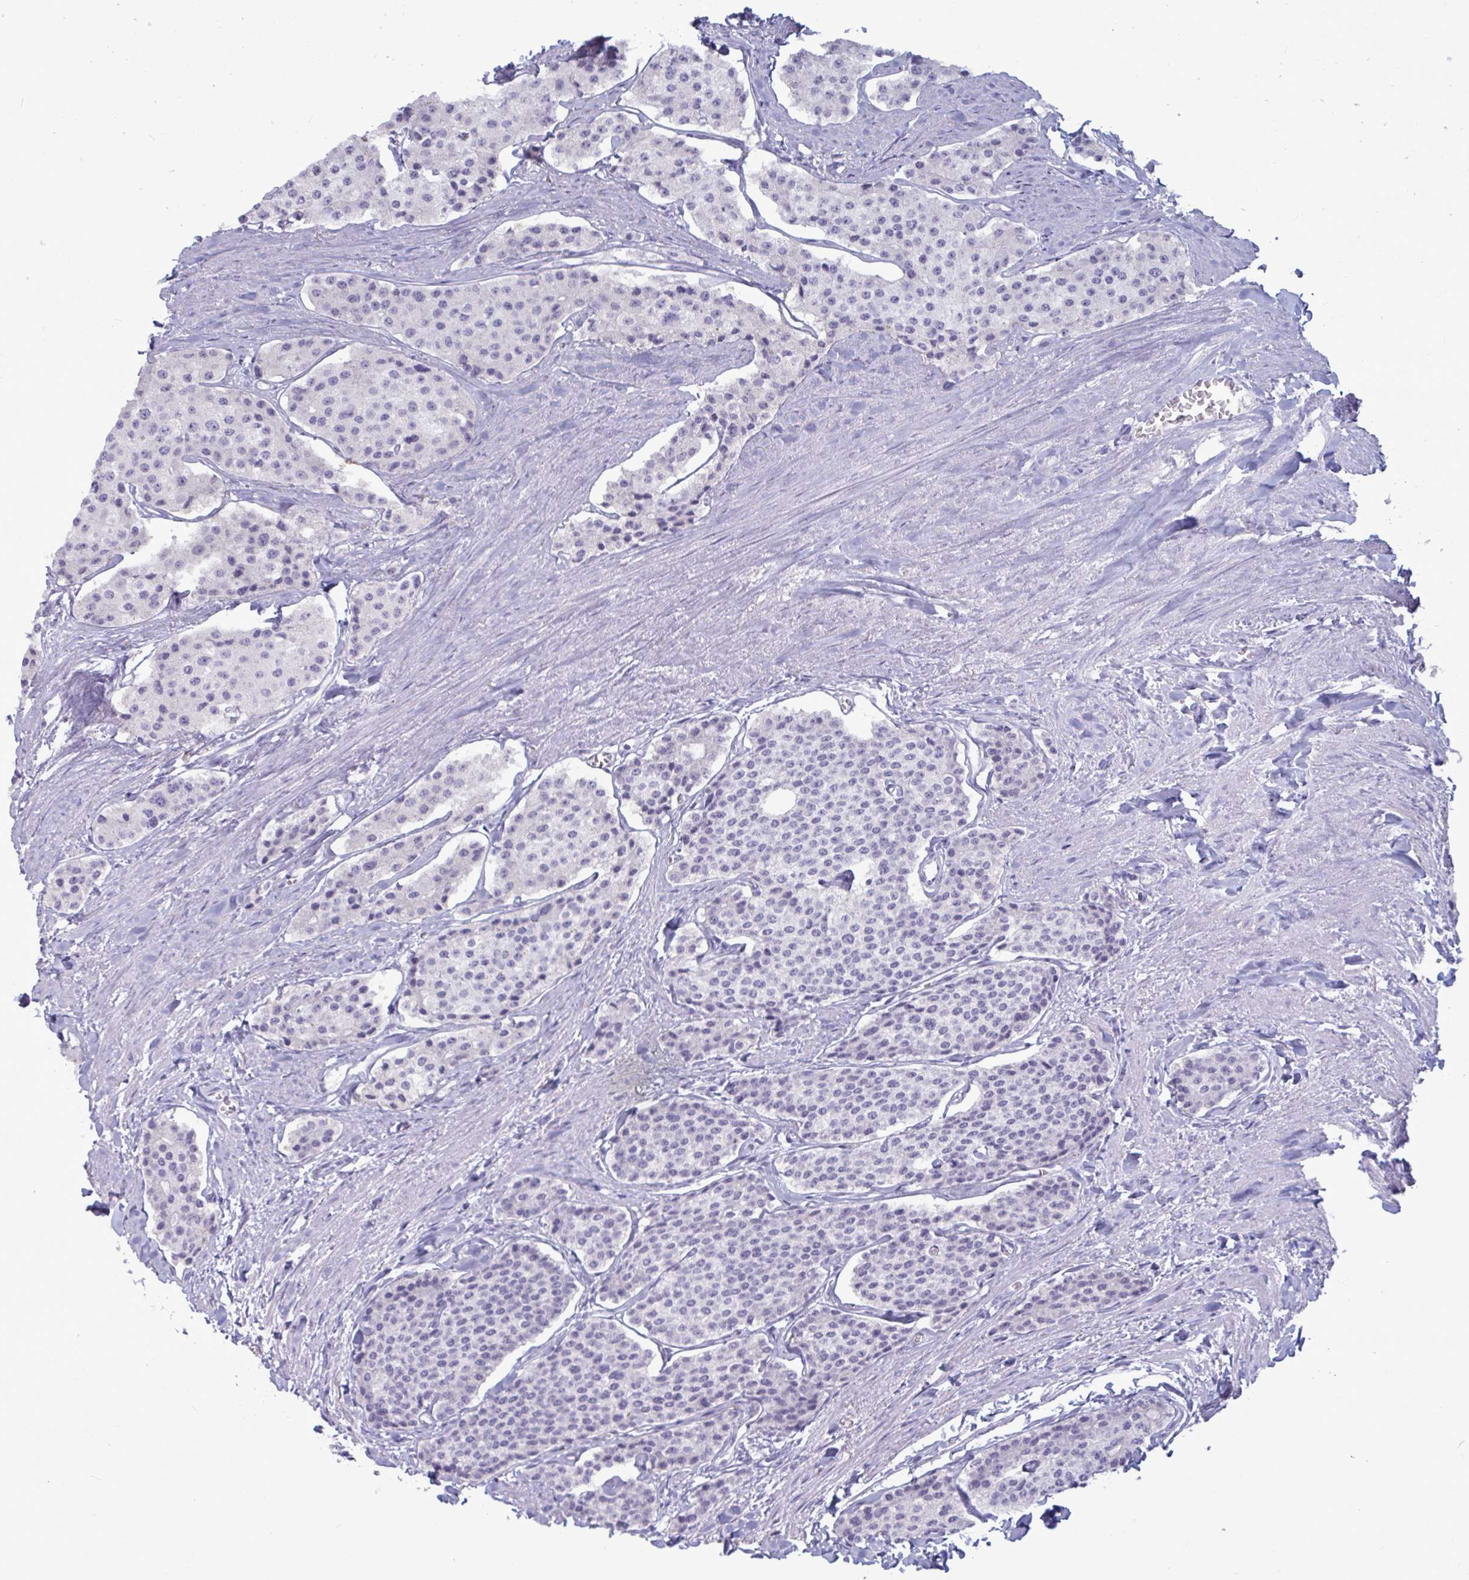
{"staining": {"intensity": "negative", "quantity": "none", "location": "none"}, "tissue": "carcinoid", "cell_type": "Tumor cells", "image_type": "cancer", "snomed": [{"axis": "morphology", "description": "Carcinoid, malignant, NOS"}, {"axis": "topography", "description": "Small intestine"}], "caption": "Carcinoid stained for a protein using immunohistochemistry (IHC) demonstrates no positivity tumor cells.", "gene": "BBS10", "patient": {"sex": "female", "age": 65}}